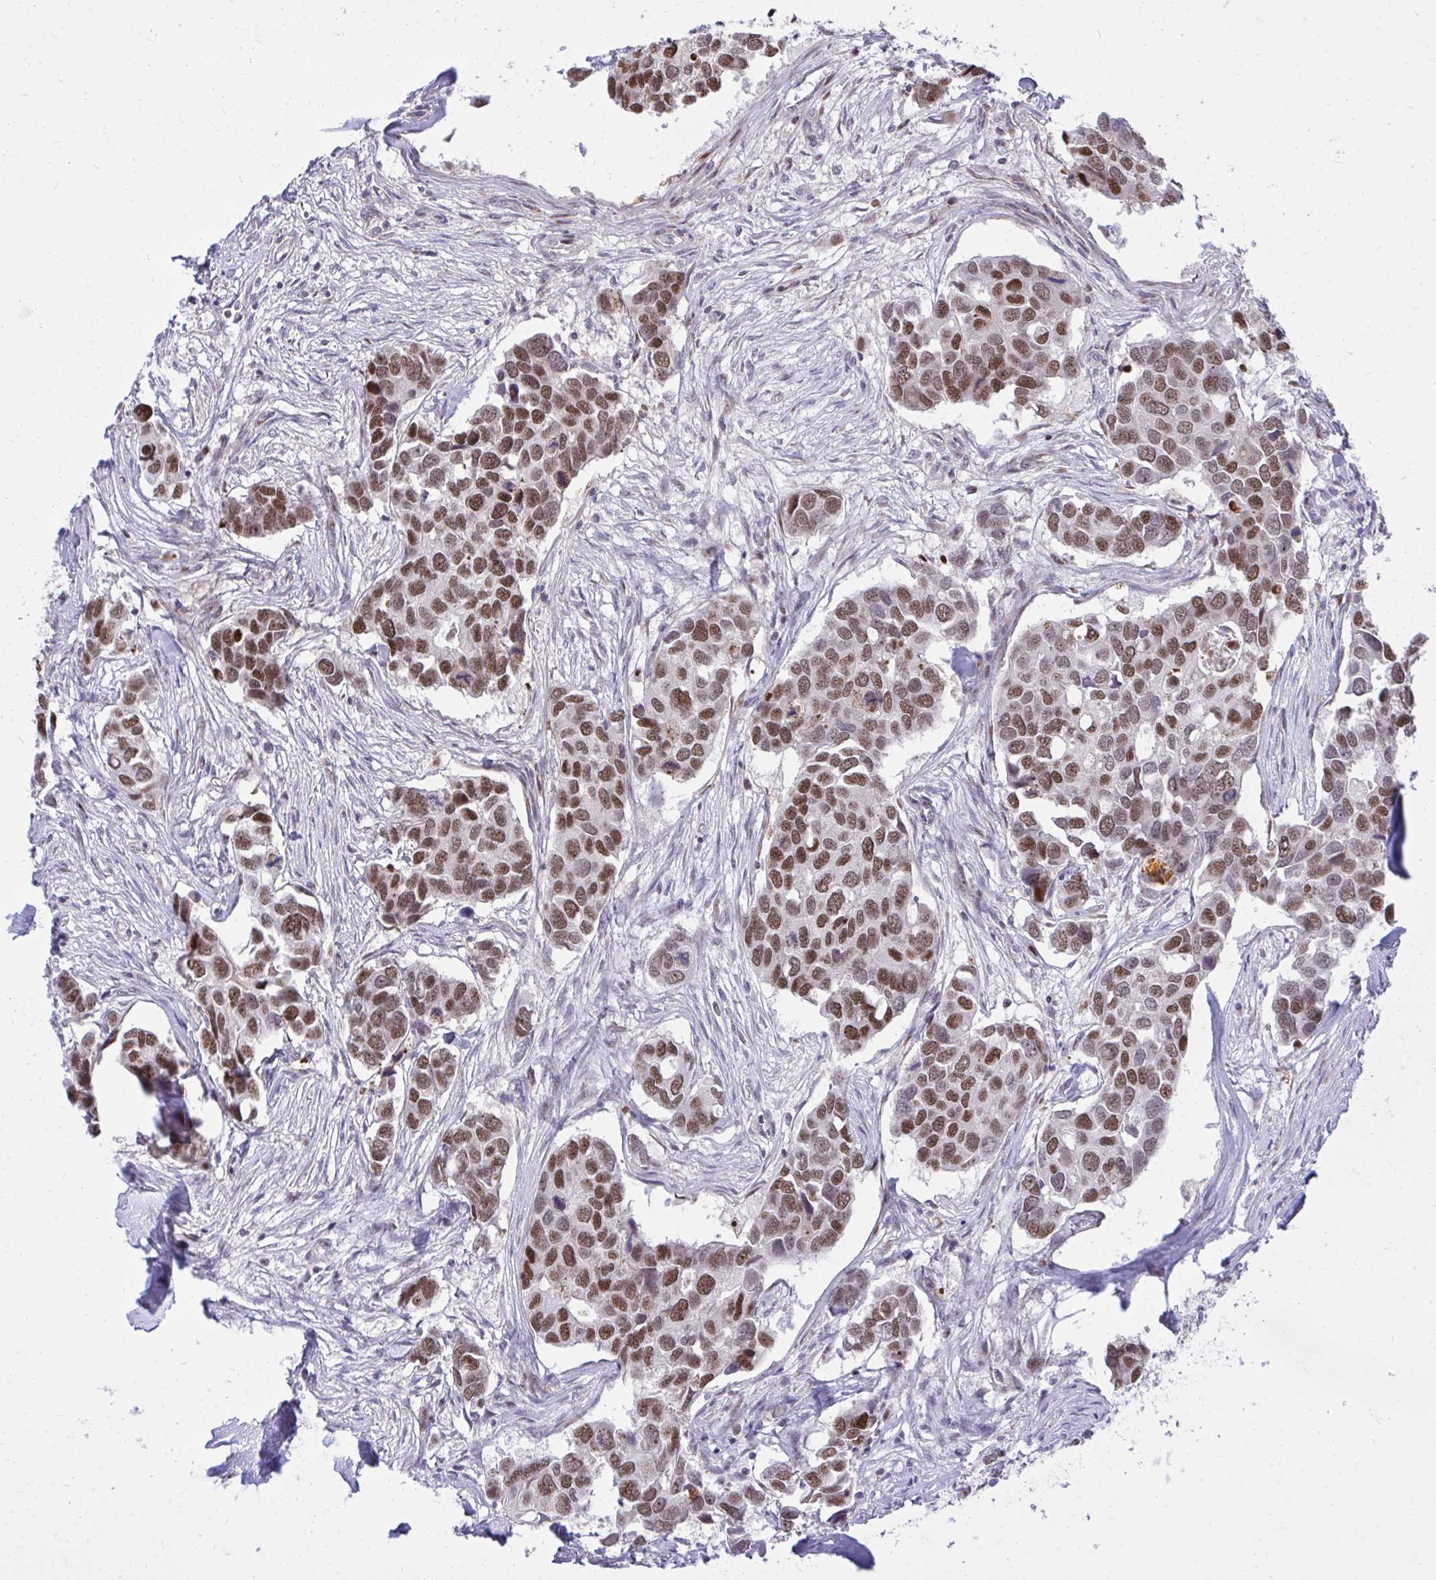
{"staining": {"intensity": "moderate", "quantity": ">75%", "location": "nuclear"}, "tissue": "breast cancer", "cell_type": "Tumor cells", "image_type": "cancer", "snomed": [{"axis": "morphology", "description": "Duct carcinoma"}, {"axis": "topography", "description": "Breast"}], "caption": "This is a histology image of immunohistochemistry staining of invasive ductal carcinoma (breast), which shows moderate expression in the nuclear of tumor cells.", "gene": "C14orf39", "patient": {"sex": "female", "age": 83}}